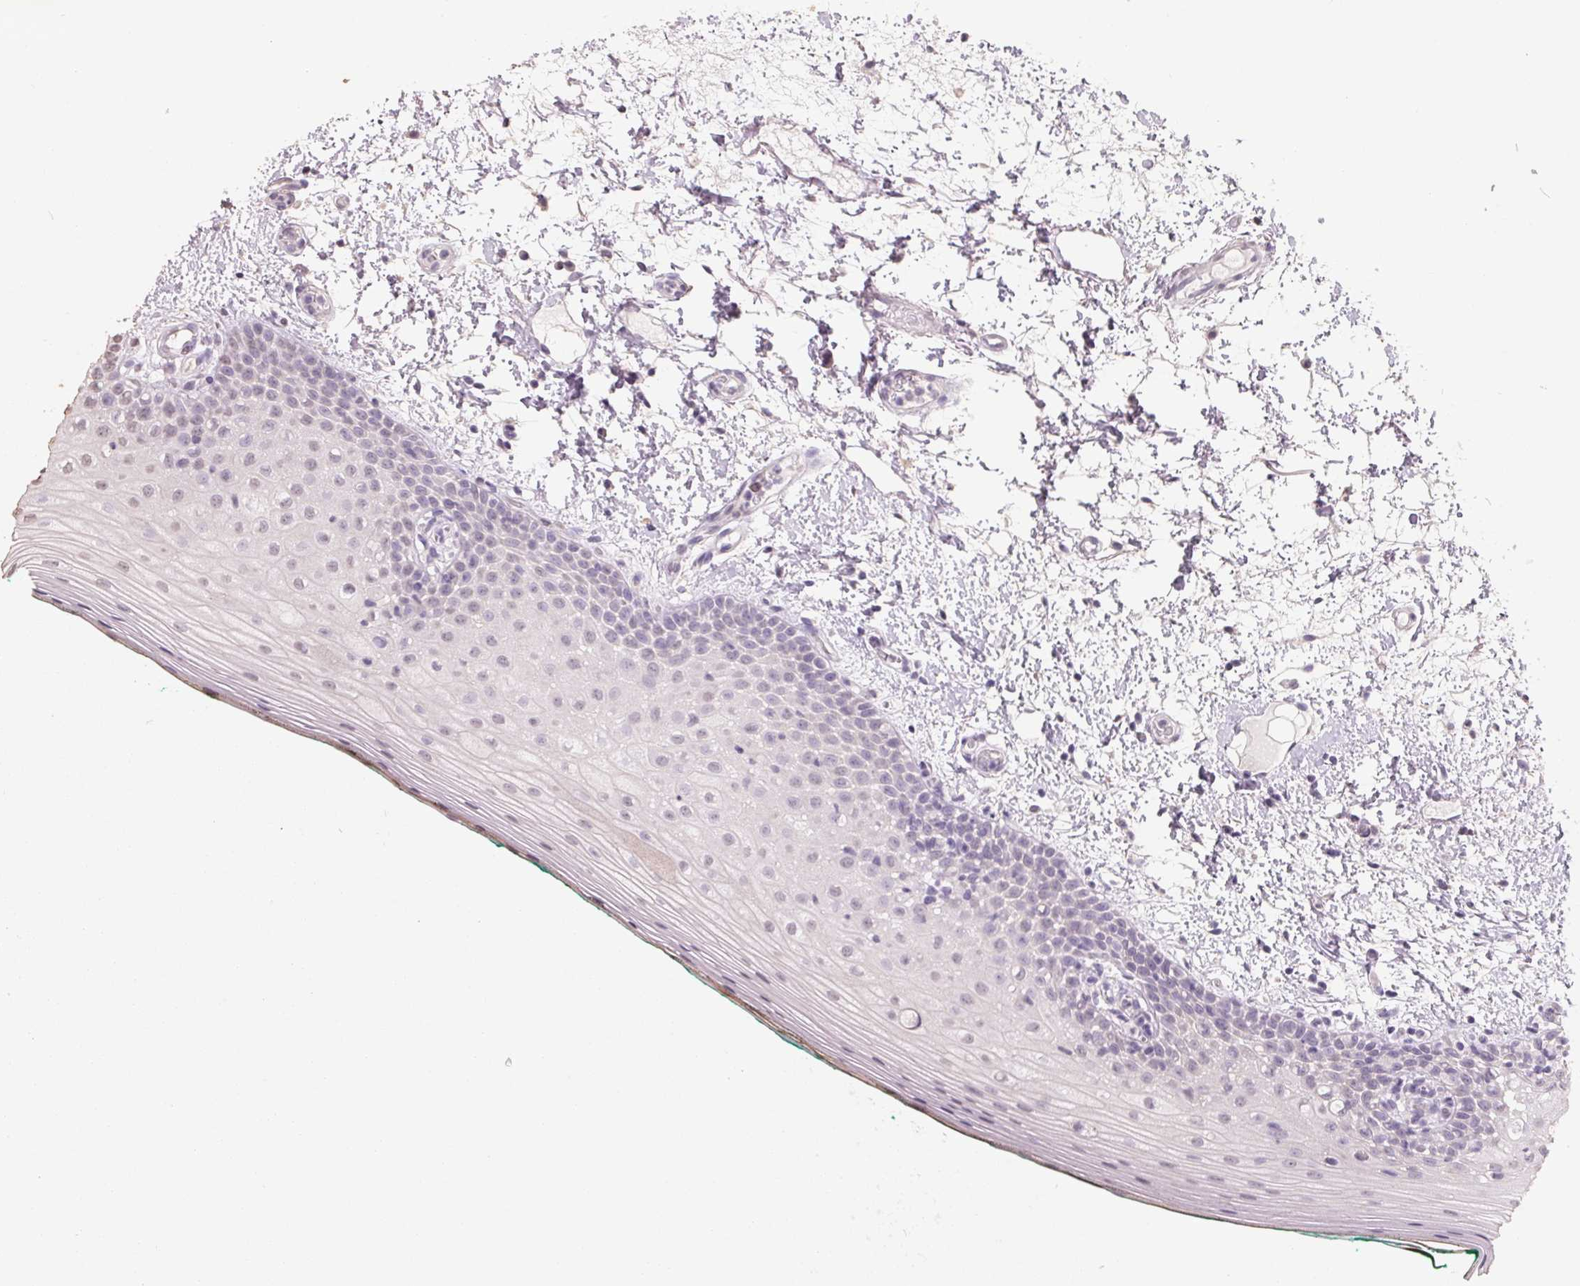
{"staining": {"intensity": "negative", "quantity": "none", "location": "none"}, "tissue": "oral mucosa", "cell_type": "Squamous epithelial cells", "image_type": "normal", "snomed": [{"axis": "morphology", "description": "Normal tissue, NOS"}, {"axis": "topography", "description": "Oral tissue"}], "caption": "The photomicrograph exhibits no staining of squamous epithelial cells in unremarkable oral mucosa.", "gene": "FTCD", "patient": {"sex": "female", "age": 83}}